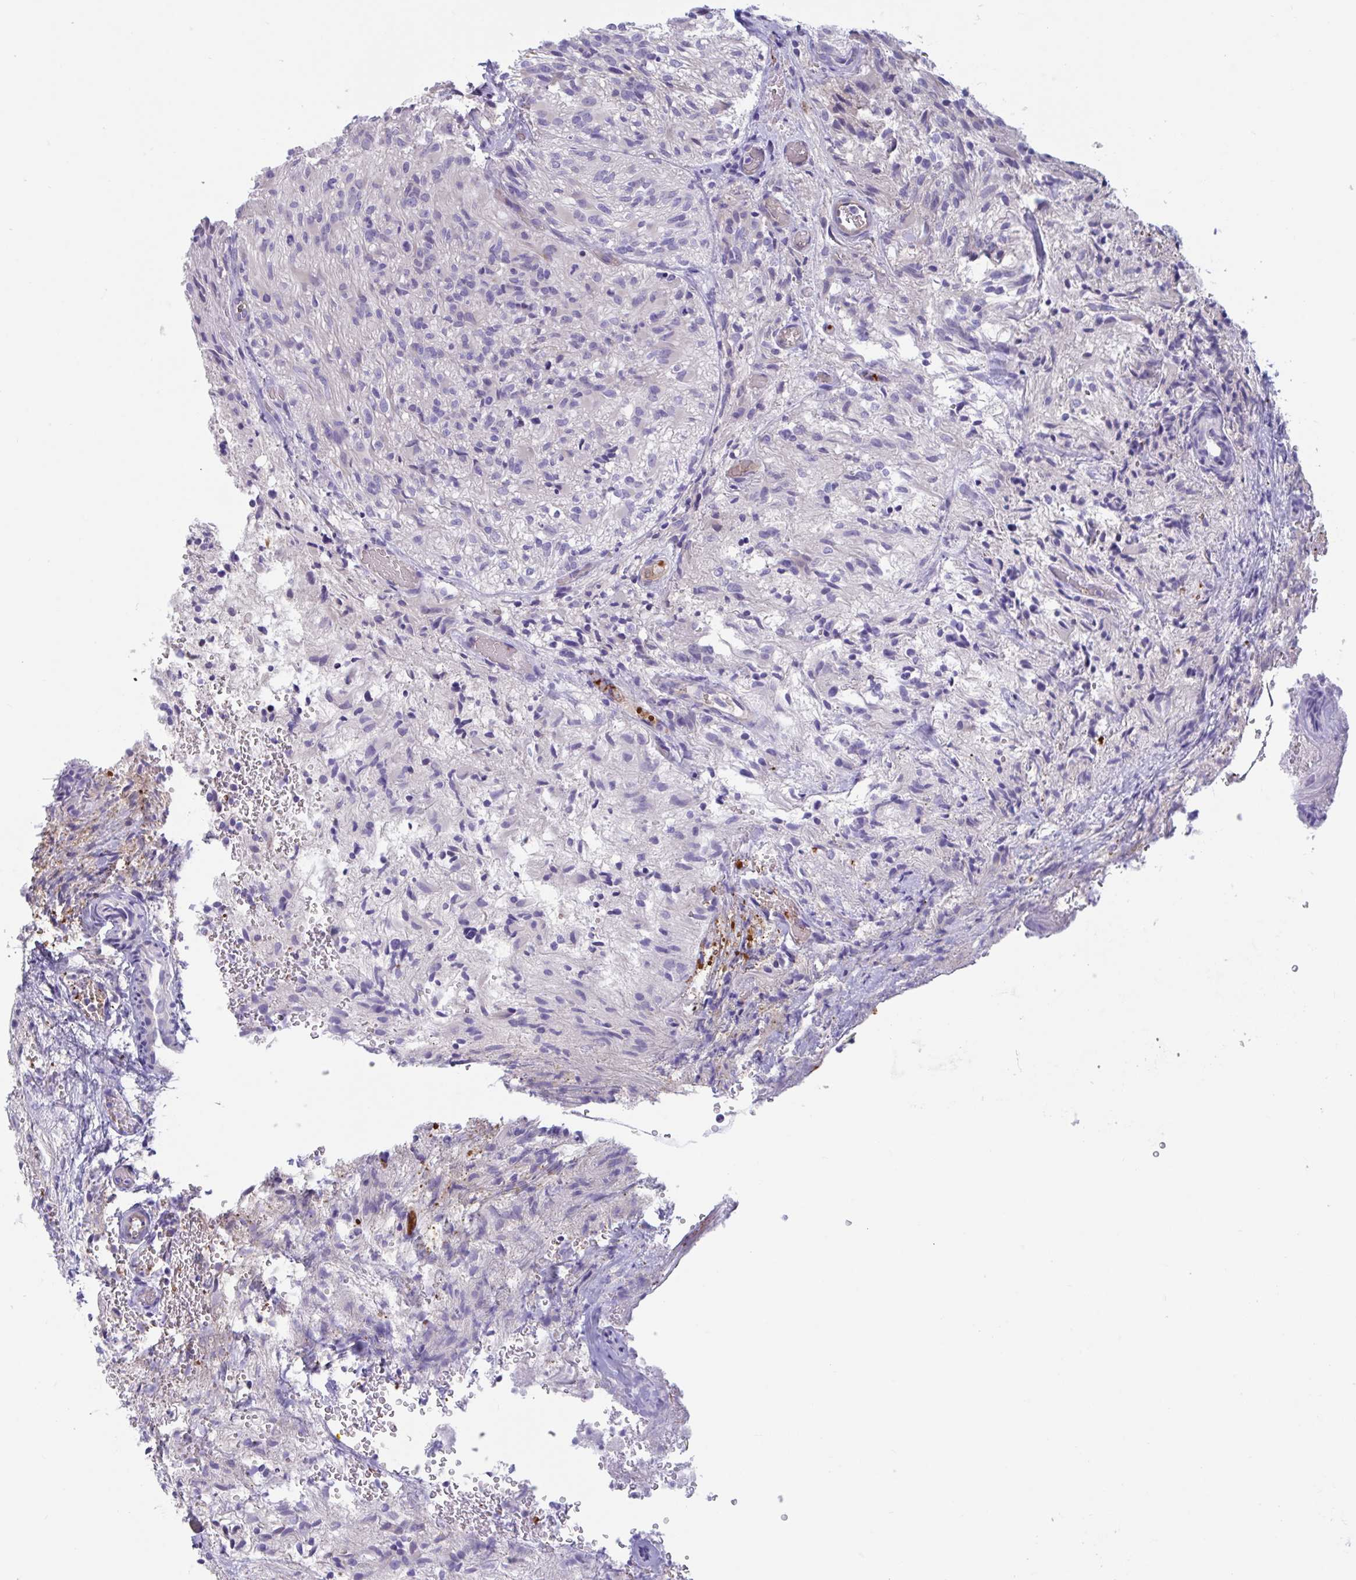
{"staining": {"intensity": "negative", "quantity": "none", "location": "none"}, "tissue": "glioma", "cell_type": "Tumor cells", "image_type": "cancer", "snomed": [{"axis": "morphology", "description": "Glioma, malignant, High grade"}, {"axis": "topography", "description": "Brain"}], "caption": "Human glioma stained for a protein using IHC demonstrates no staining in tumor cells.", "gene": "TTC30B", "patient": {"sex": "male", "age": 47}}